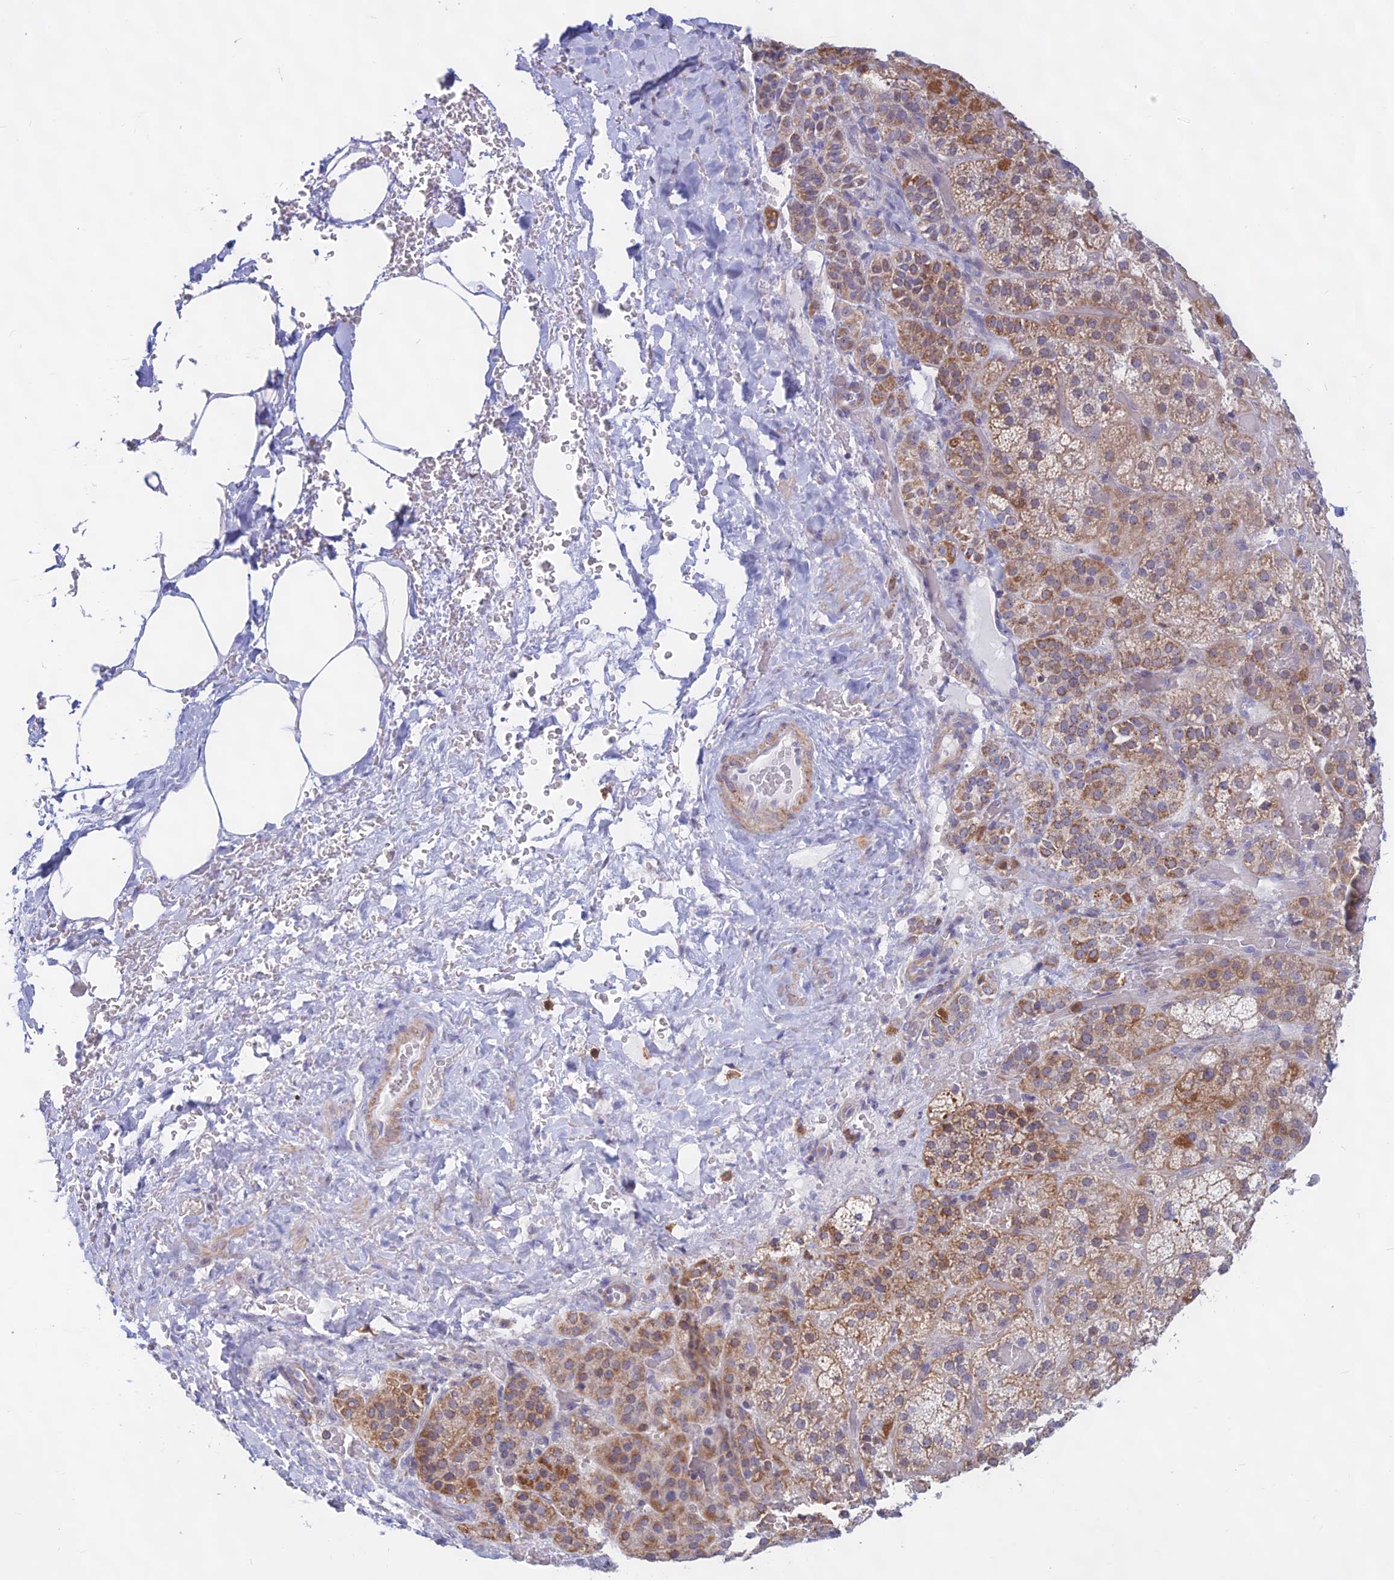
{"staining": {"intensity": "moderate", "quantity": ">75%", "location": "cytoplasmic/membranous"}, "tissue": "adrenal gland", "cell_type": "Glandular cells", "image_type": "normal", "snomed": [{"axis": "morphology", "description": "Normal tissue, NOS"}, {"axis": "topography", "description": "Adrenal gland"}], "caption": "Immunohistochemistry micrograph of benign adrenal gland: human adrenal gland stained using immunohistochemistry (IHC) reveals medium levels of moderate protein expression localized specifically in the cytoplasmic/membranous of glandular cells, appearing as a cytoplasmic/membranous brown color.", "gene": "KRR1", "patient": {"sex": "male", "age": 57}}